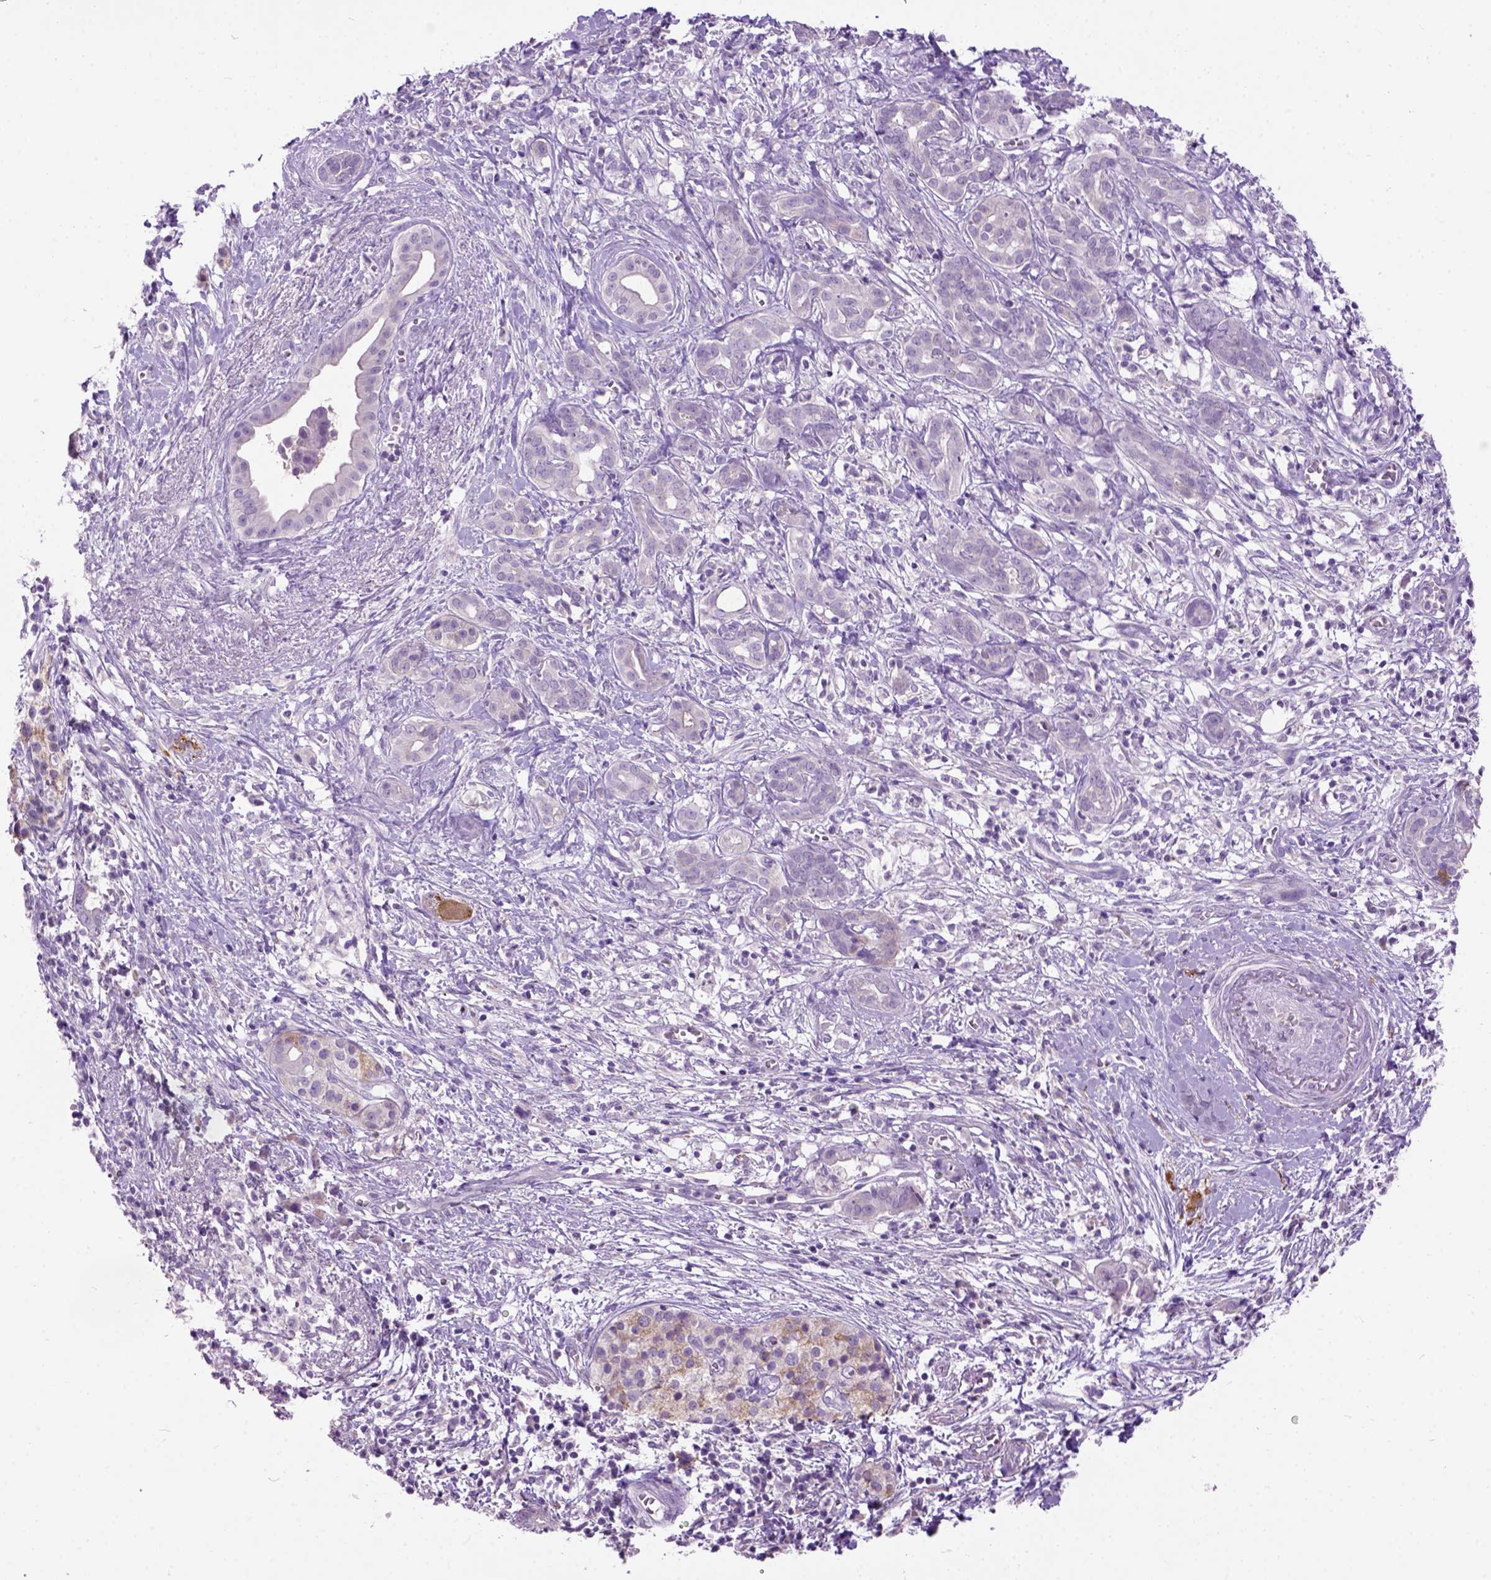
{"staining": {"intensity": "negative", "quantity": "none", "location": "none"}, "tissue": "pancreatic cancer", "cell_type": "Tumor cells", "image_type": "cancer", "snomed": [{"axis": "morphology", "description": "Adenocarcinoma, NOS"}, {"axis": "topography", "description": "Pancreas"}], "caption": "IHC histopathology image of human adenocarcinoma (pancreatic) stained for a protein (brown), which displays no staining in tumor cells.", "gene": "MAPT", "patient": {"sex": "male", "age": 61}}